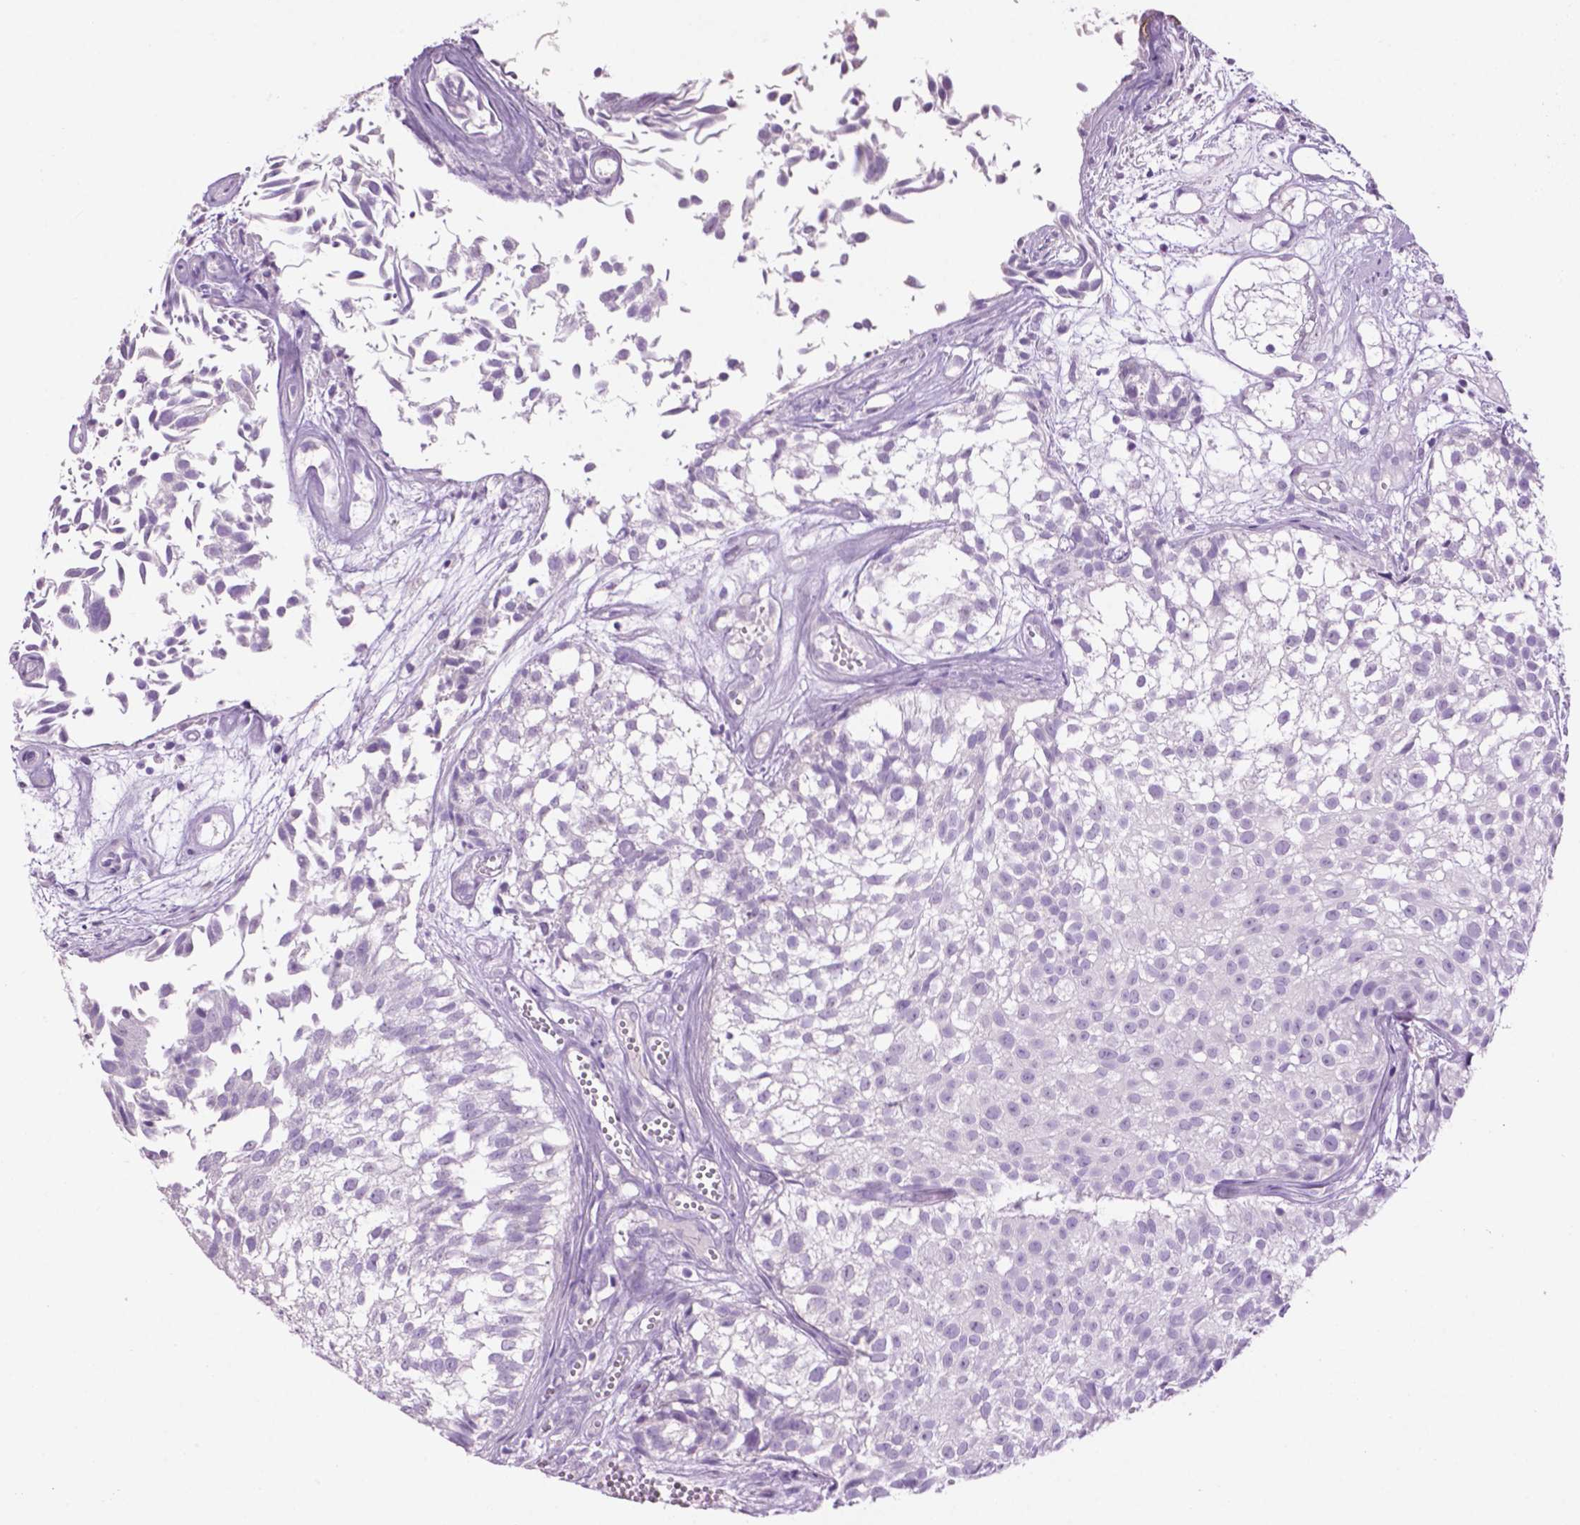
{"staining": {"intensity": "negative", "quantity": "none", "location": "none"}, "tissue": "urothelial cancer", "cell_type": "Tumor cells", "image_type": "cancer", "snomed": [{"axis": "morphology", "description": "Urothelial carcinoma, Low grade"}, {"axis": "topography", "description": "Urinary bladder"}], "caption": "High power microscopy histopathology image of an IHC histopathology image of urothelial carcinoma (low-grade), revealing no significant positivity in tumor cells. (DAB immunohistochemistry (IHC), high magnification).", "gene": "CRYBA4", "patient": {"sex": "male", "age": 70}}